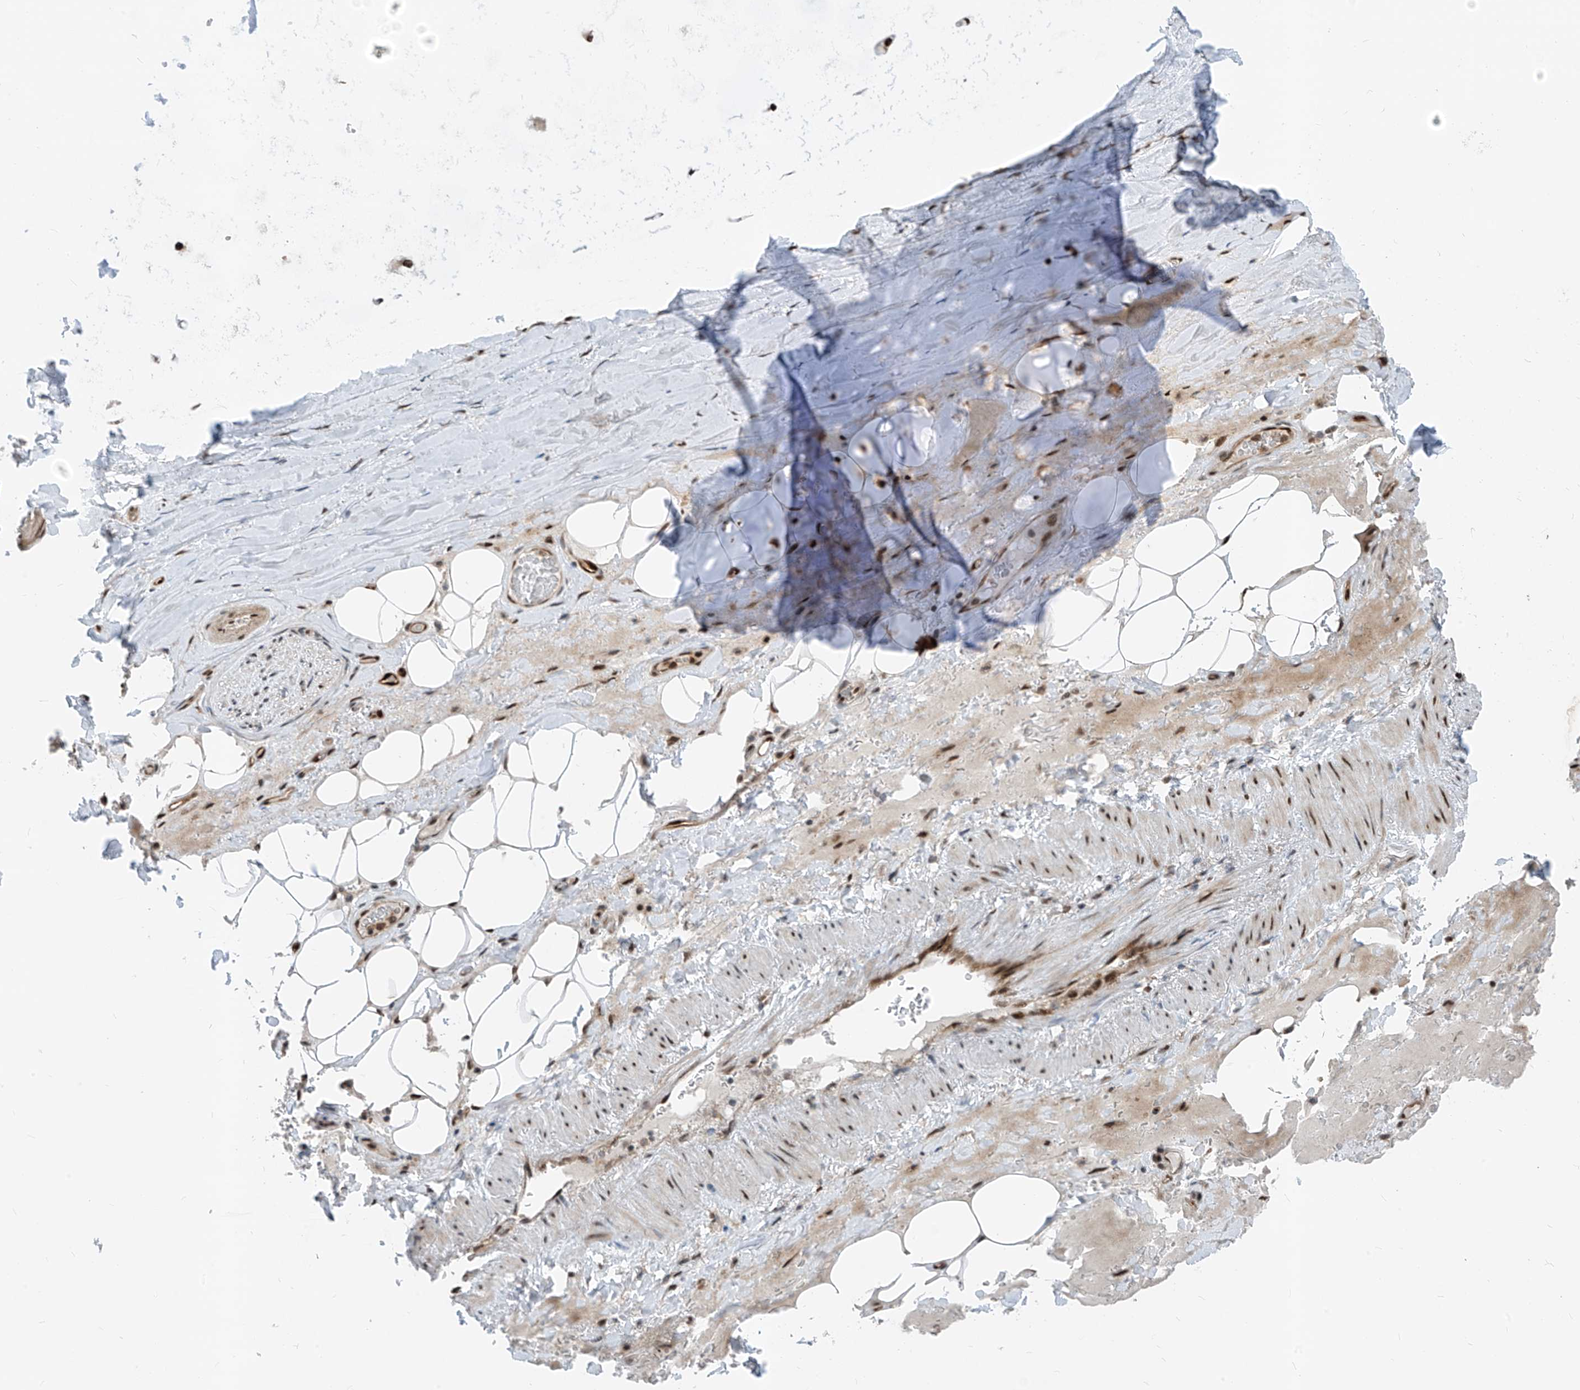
{"staining": {"intensity": "strong", "quantity": ">75%", "location": "cytoplasmic/membranous"}, "tissue": "adipose tissue", "cell_type": "Adipocytes", "image_type": "normal", "snomed": [{"axis": "morphology", "description": "Normal tissue, NOS"}, {"axis": "topography", "description": "Cartilage tissue"}], "caption": "Approximately >75% of adipocytes in unremarkable adipose tissue exhibit strong cytoplasmic/membranous protein positivity as visualized by brown immunohistochemical staining.", "gene": "RBP7", "patient": {"sex": "female", "age": 63}}